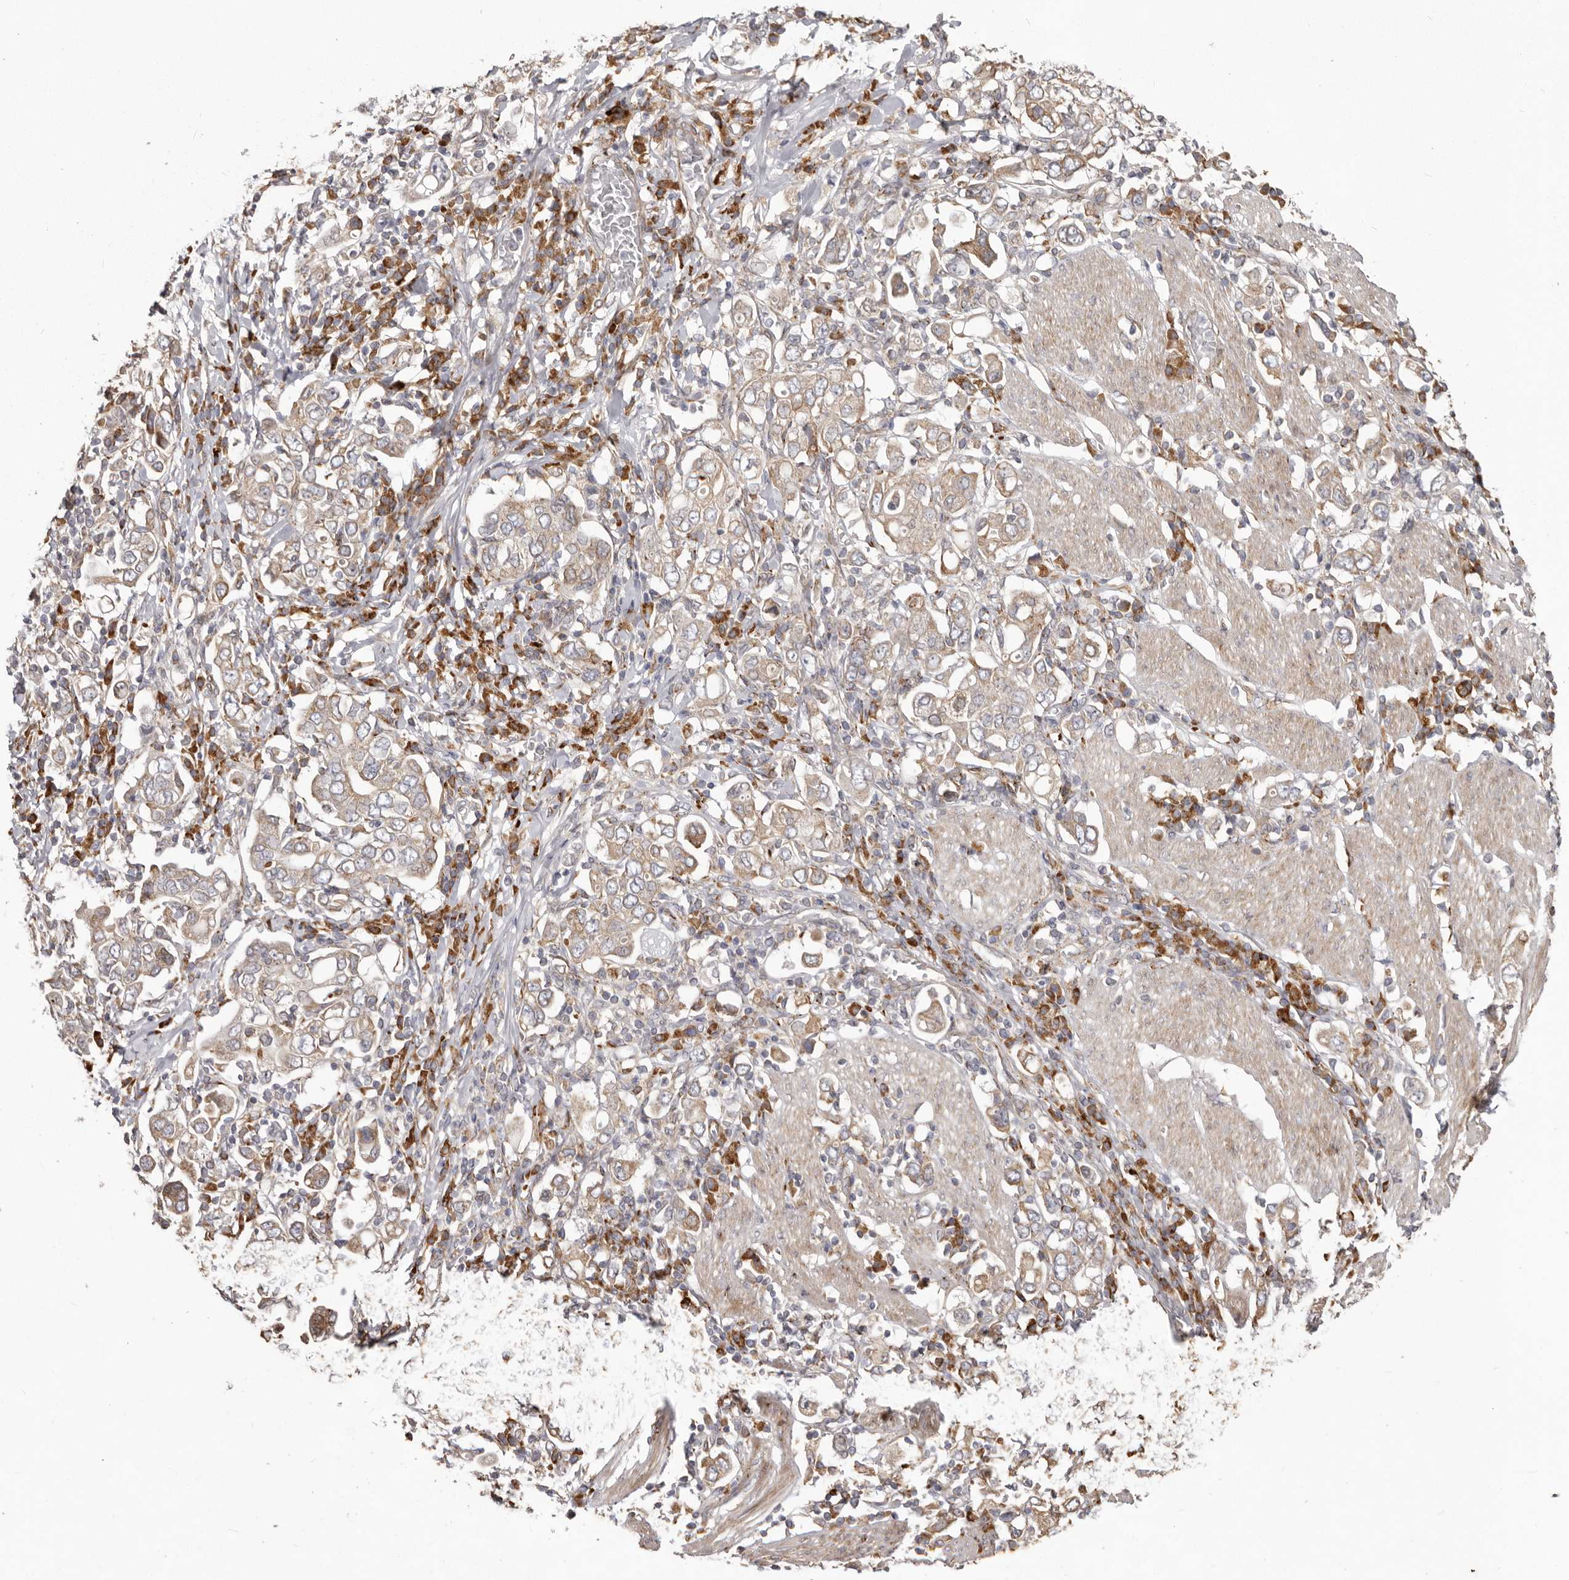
{"staining": {"intensity": "weak", "quantity": "25%-75%", "location": "cytoplasmic/membranous"}, "tissue": "stomach cancer", "cell_type": "Tumor cells", "image_type": "cancer", "snomed": [{"axis": "morphology", "description": "Adenocarcinoma, NOS"}, {"axis": "topography", "description": "Stomach, upper"}], "caption": "Immunohistochemical staining of human stomach adenocarcinoma reveals low levels of weak cytoplasmic/membranous positivity in about 25%-75% of tumor cells.", "gene": "NUP43", "patient": {"sex": "male", "age": 62}}